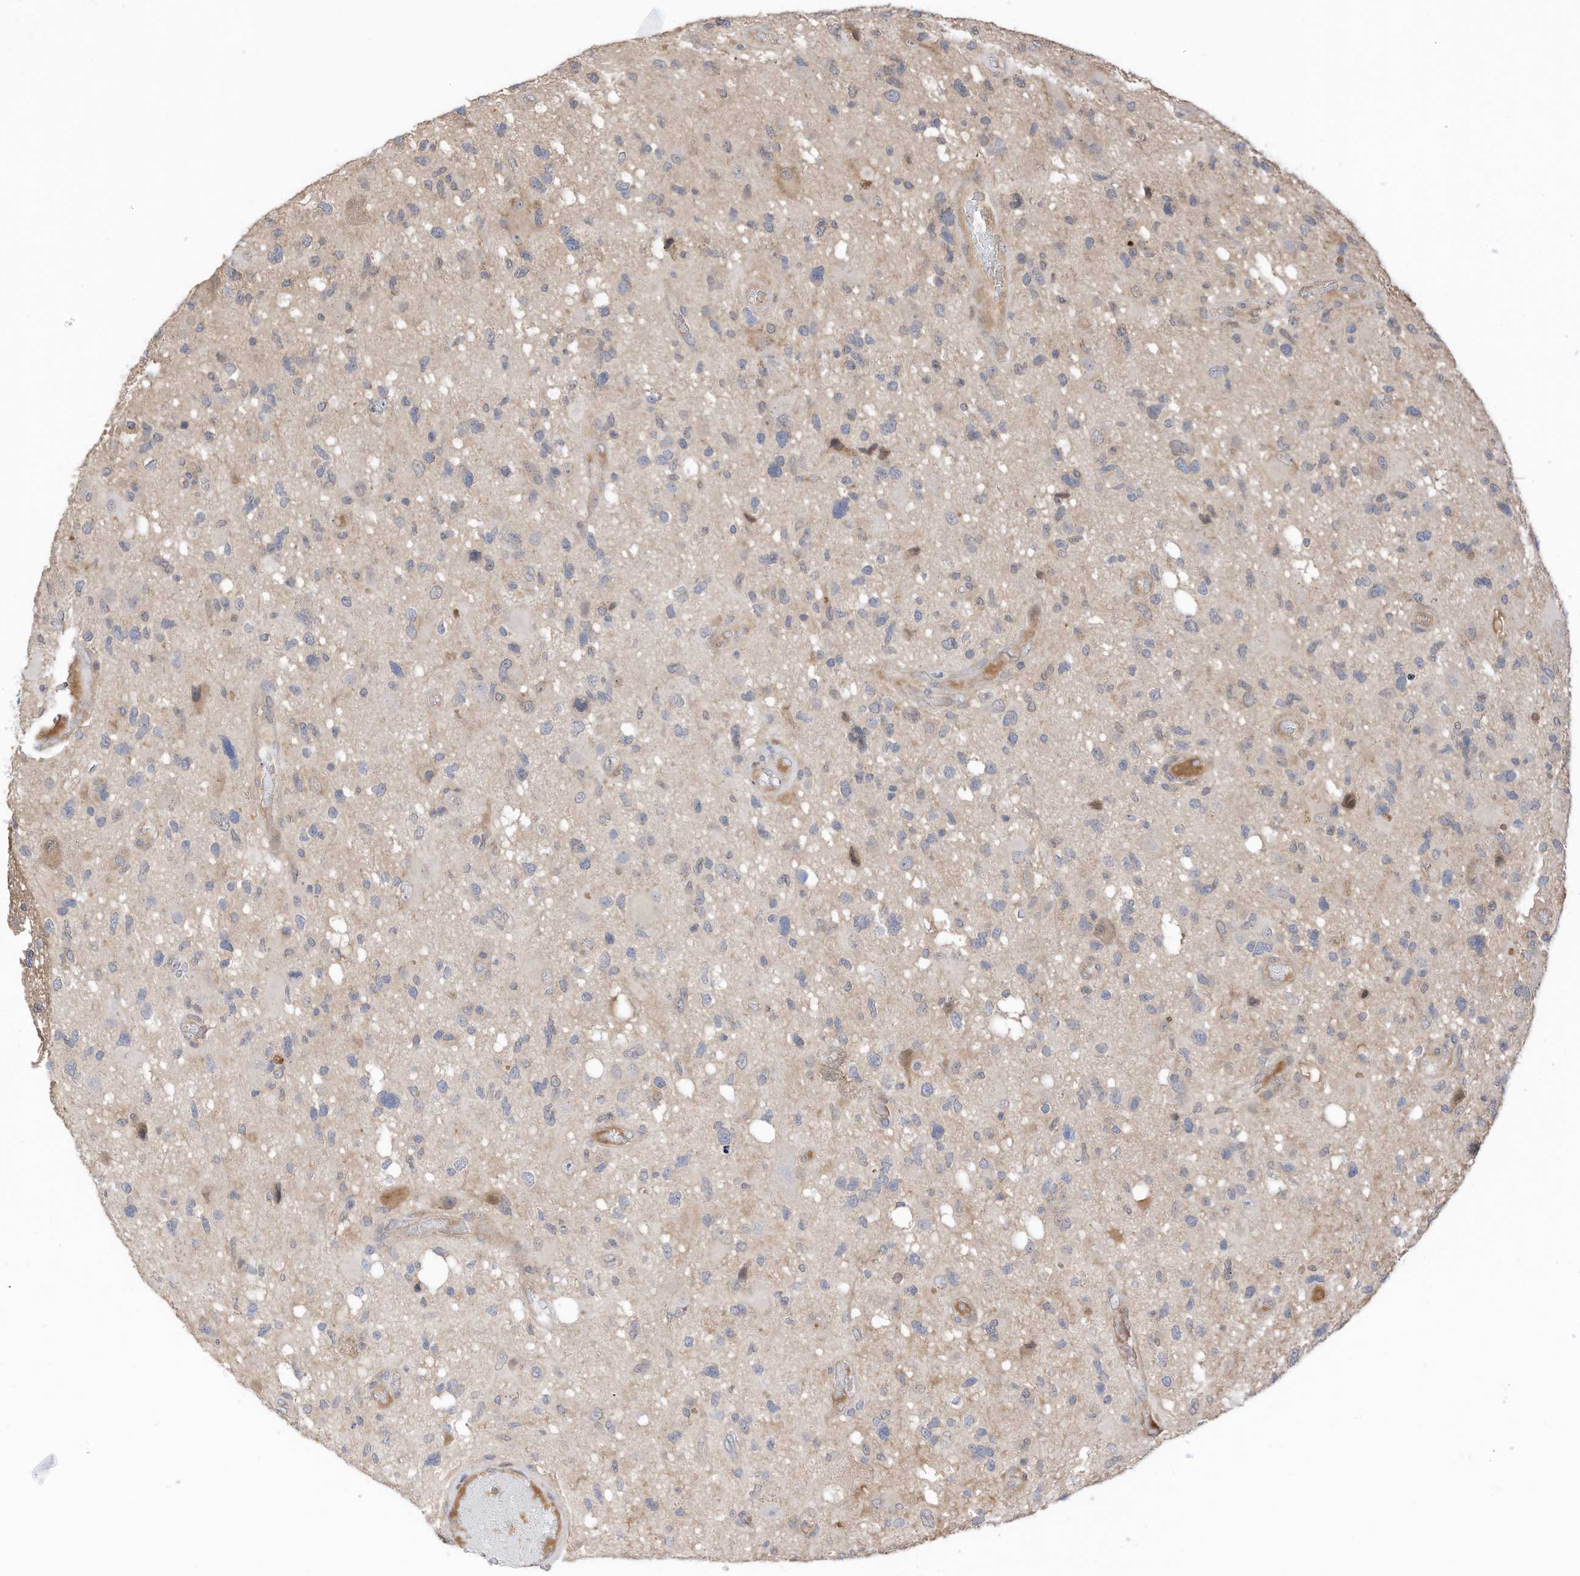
{"staining": {"intensity": "negative", "quantity": "none", "location": "none"}, "tissue": "glioma", "cell_type": "Tumor cells", "image_type": "cancer", "snomed": [{"axis": "morphology", "description": "Glioma, malignant, High grade"}, {"axis": "topography", "description": "Brain"}], "caption": "Tumor cells are negative for protein expression in human glioma.", "gene": "REC8", "patient": {"sex": "male", "age": 33}}